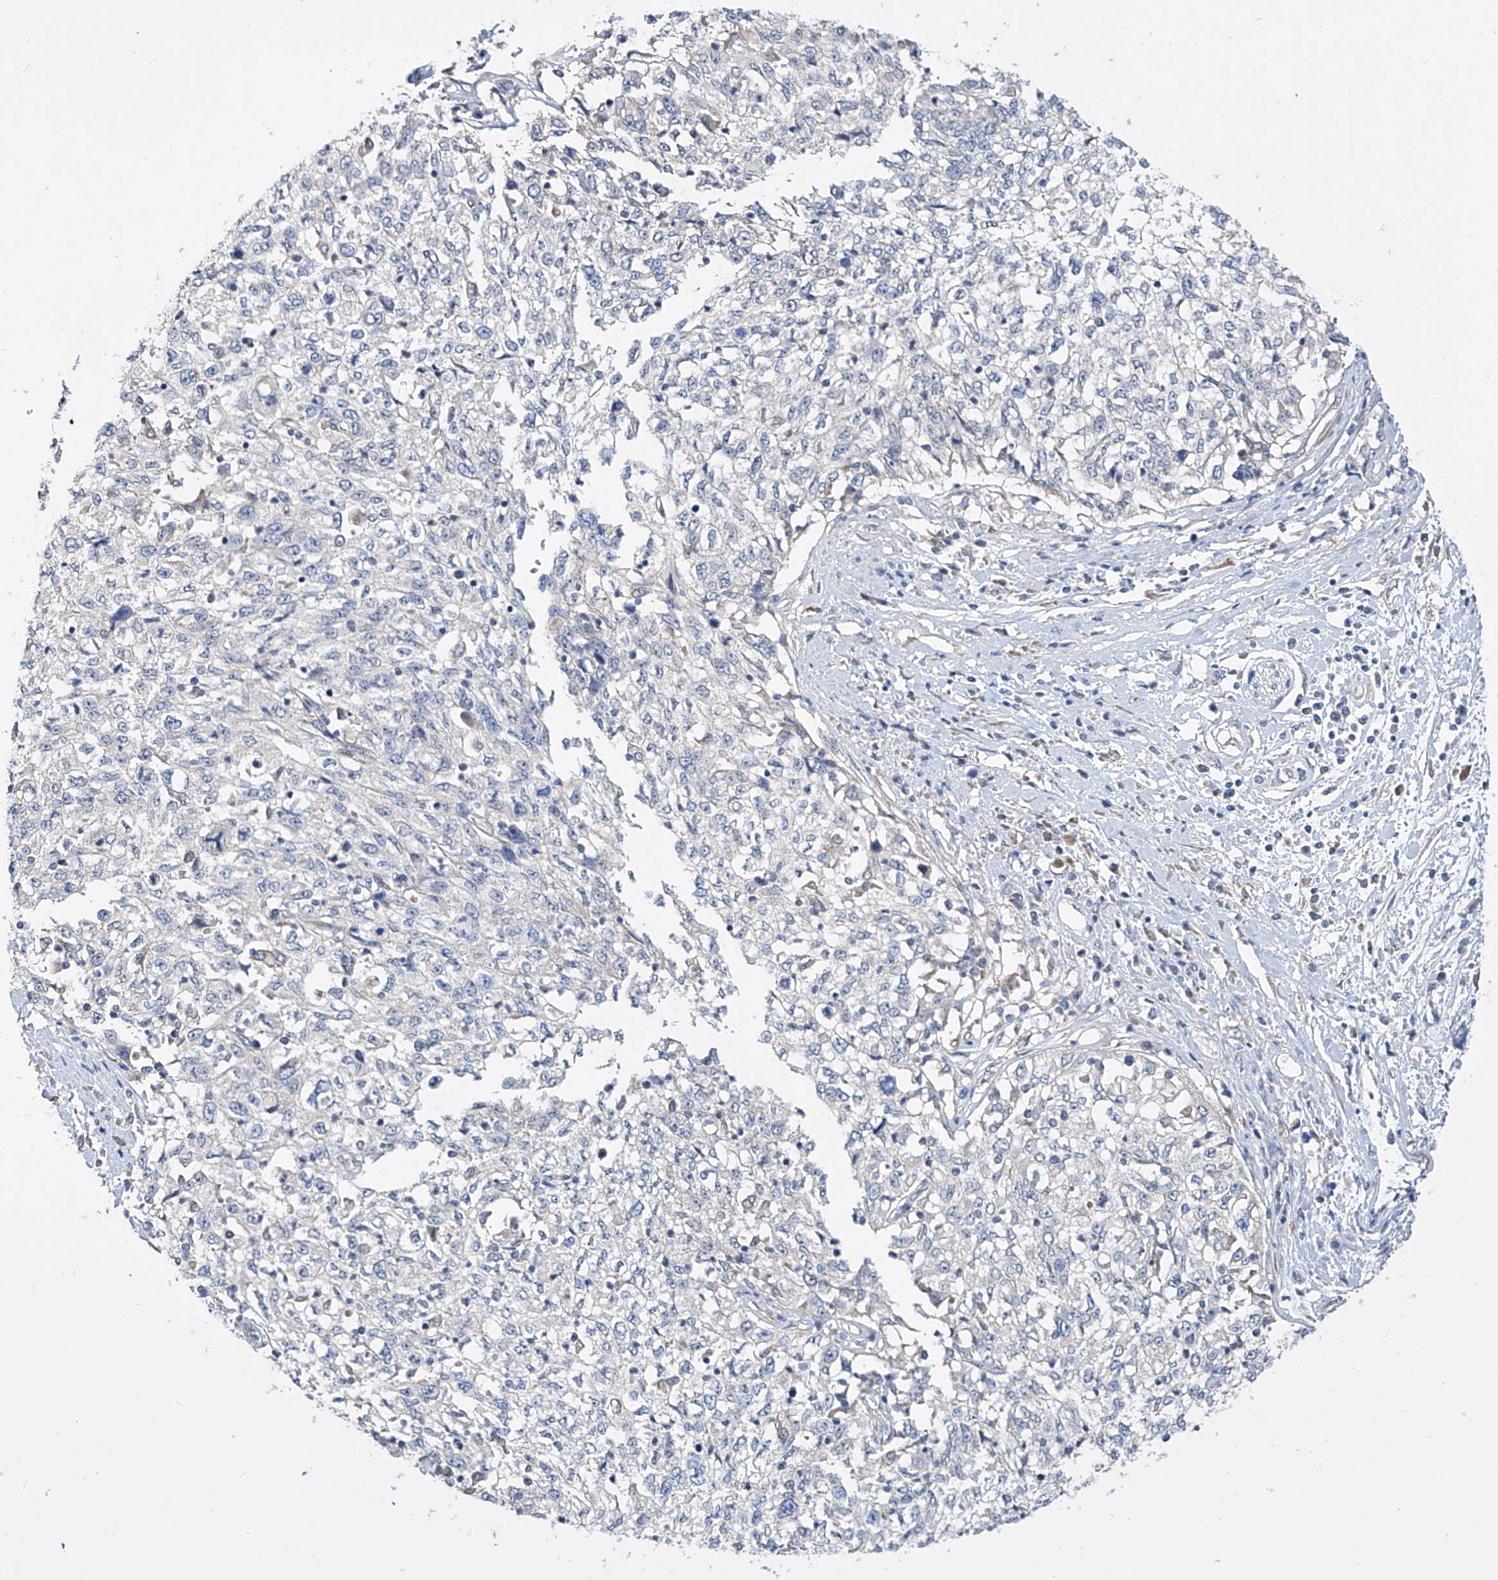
{"staining": {"intensity": "negative", "quantity": "none", "location": "none"}, "tissue": "cervical cancer", "cell_type": "Tumor cells", "image_type": "cancer", "snomed": [{"axis": "morphology", "description": "Squamous cell carcinoma, NOS"}, {"axis": "topography", "description": "Cervix"}], "caption": "Immunohistochemistry (IHC) photomicrograph of neoplastic tissue: squamous cell carcinoma (cervical) stained with DAB reveals no significant protein positivity in tumor cells. The staining is performed using DAB (3,3'-diaminobenzidine) brown chromogen with nuclei counter-stained in using hematoxylin.", "gene": "UFL1", "patient": {"sex": "female", "age": 57}}